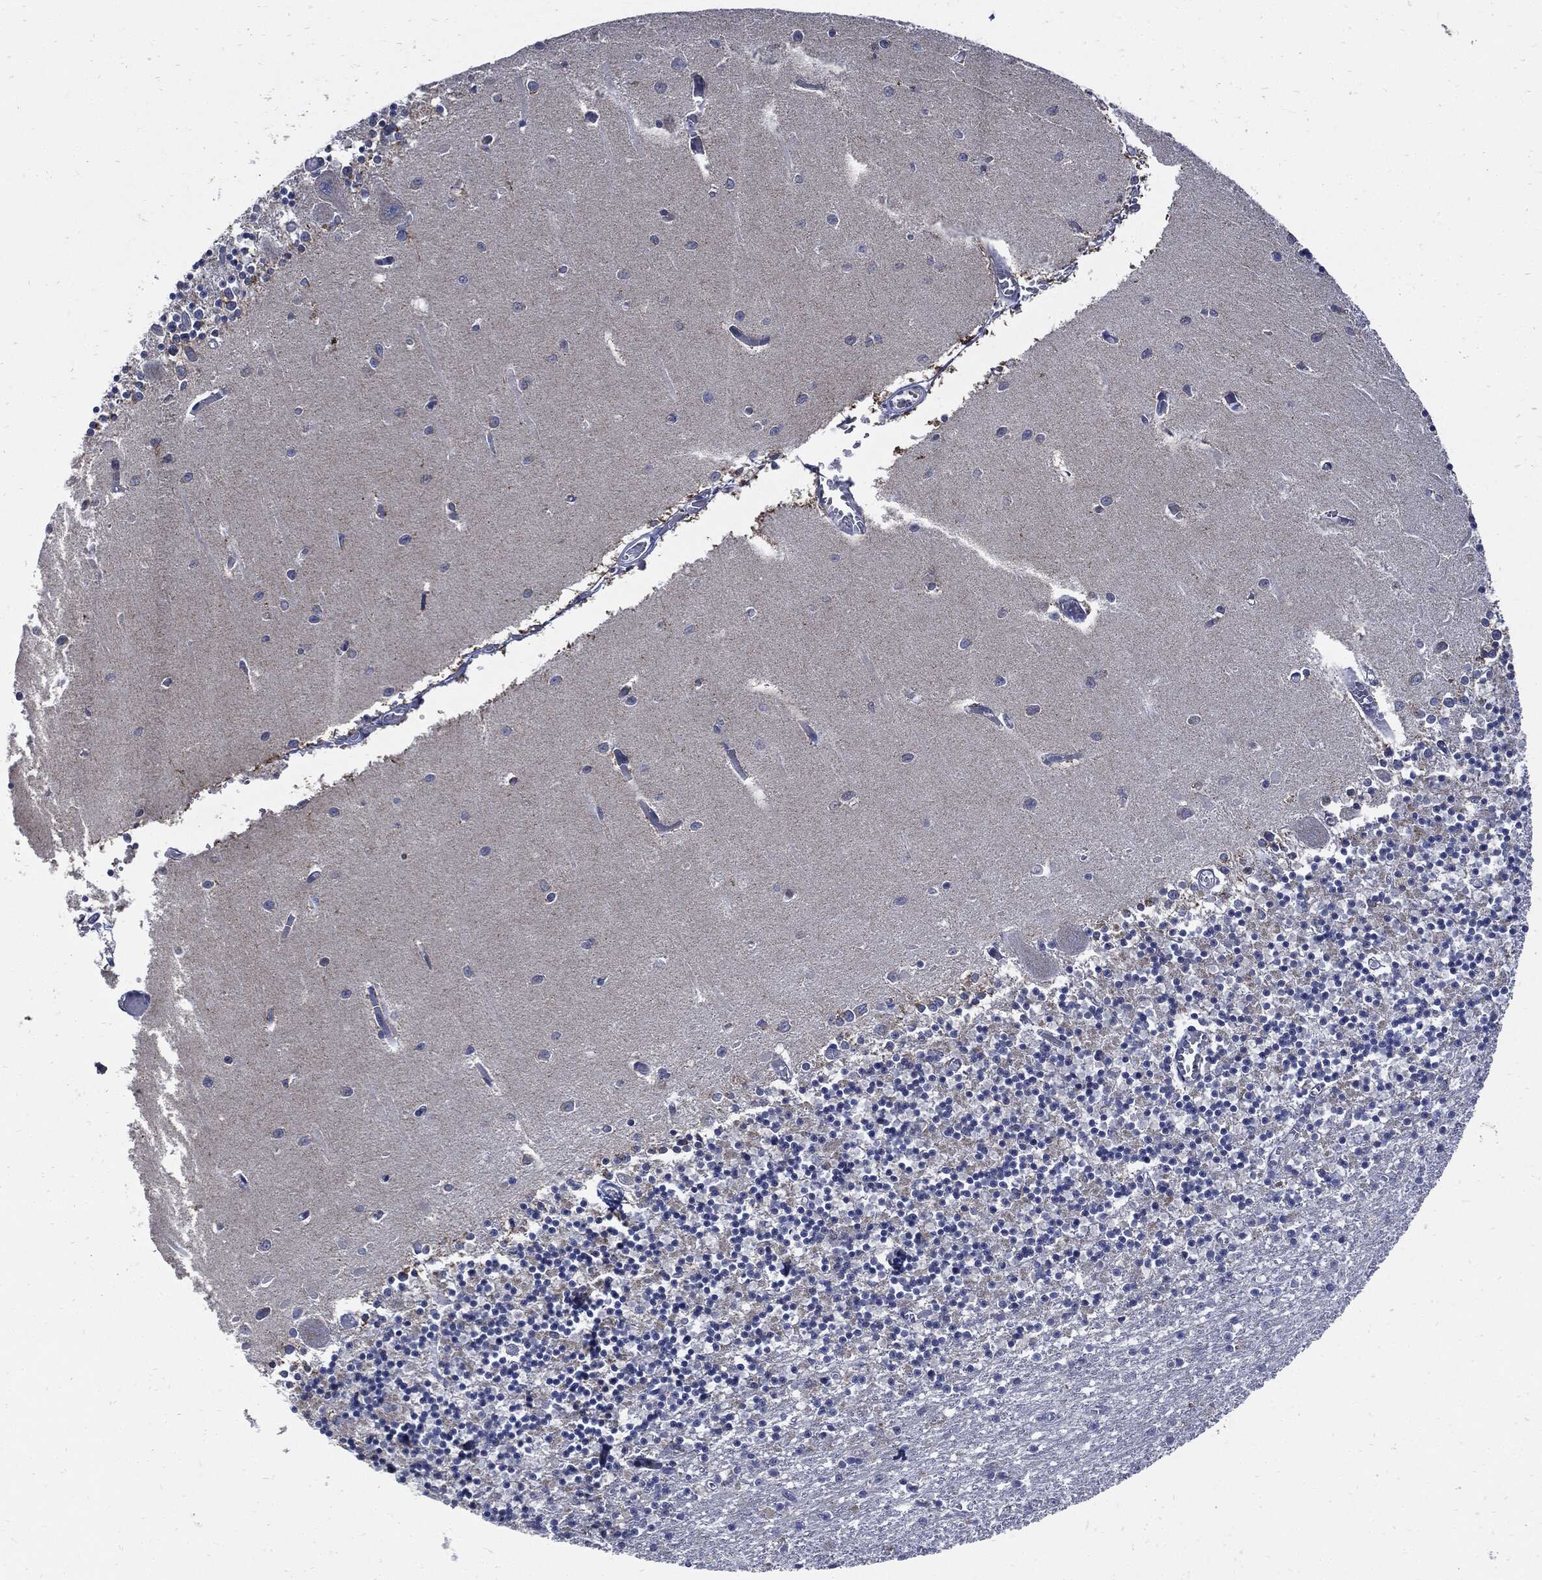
{"staining": {"intensity": "negative", "quantity": "none", "location": "none"}, "tissue": "cerebellum", "cell_type": "Cells in granular layer", "image_type": "normal", "snomed": [{"axis": "morphology", "description": "Normal tissue, NOS"}, {"axis": "topography", "description": "Cerebellum"}], "caption": "A micrograph of cerebellum stained for a protein reveals no brown staining in cells in granular layer. (DAB (3,3'-diaminobenzidine) immunohistochemistry with hematoxylin counter stain).", "gene": "CPE", "patient": {"sex": "female", "age": 64}}